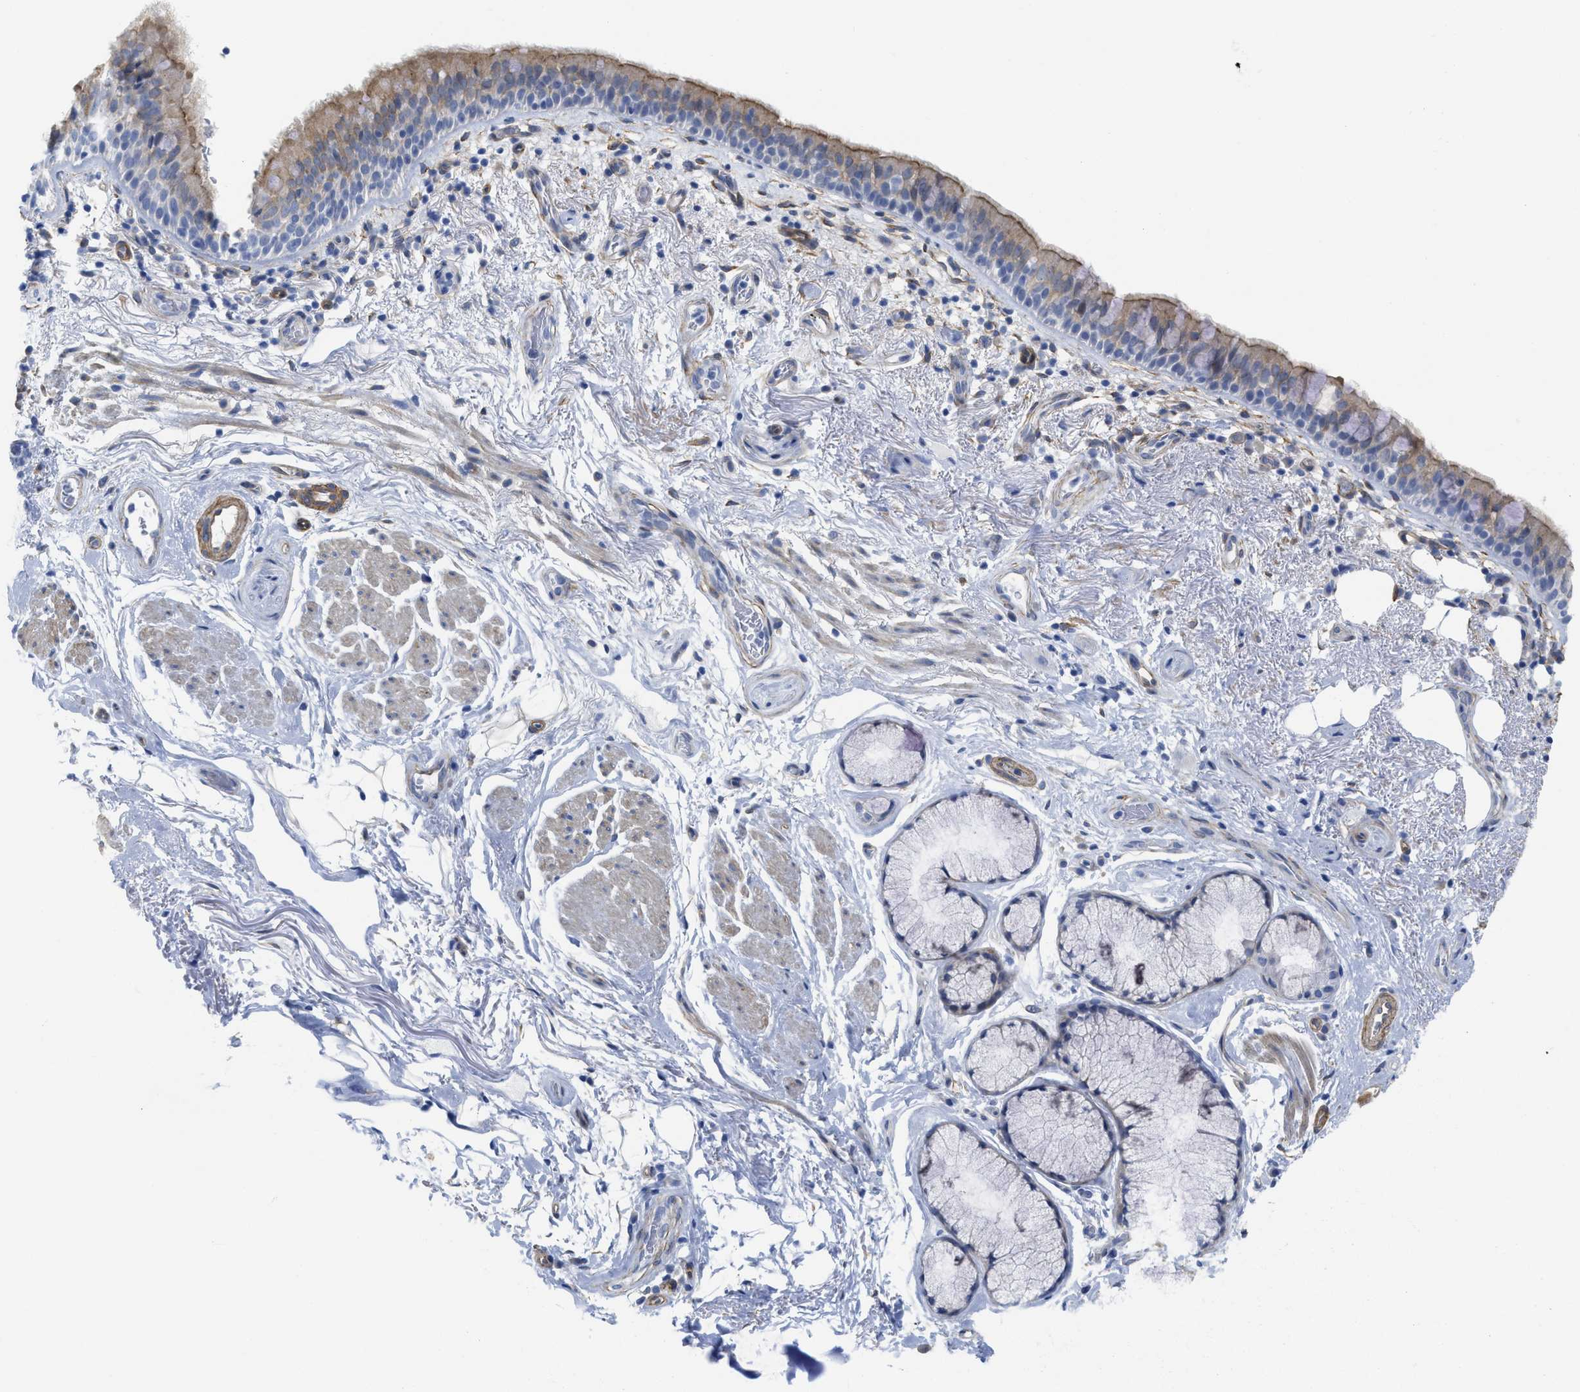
{"staining": {"intensity": "moderate", "quantity": ">75%", "location": "cytoplasmic/membranous"}, "tissue": "bronchus", "cell_type": "Respiratory epithelial cells", "image_type": "normal", "snomed": [{"axis": "morphology", "description": "Normal tissue, NOS"}, {"axis": "morphology", "description": "Inflammation, NOS"}, {"axis": "topography", "description": "Cartilage tissue"}, {"axis": "topography", "description": "Bronchus"}], "caption": "Protein expression analysis of normal bronchus displays moderate cytoplasmic/membranous staining in about >75% of respiratory epithelial cells.", "gene": "TUB", "patient": {"sex": "male", "age": 77}}